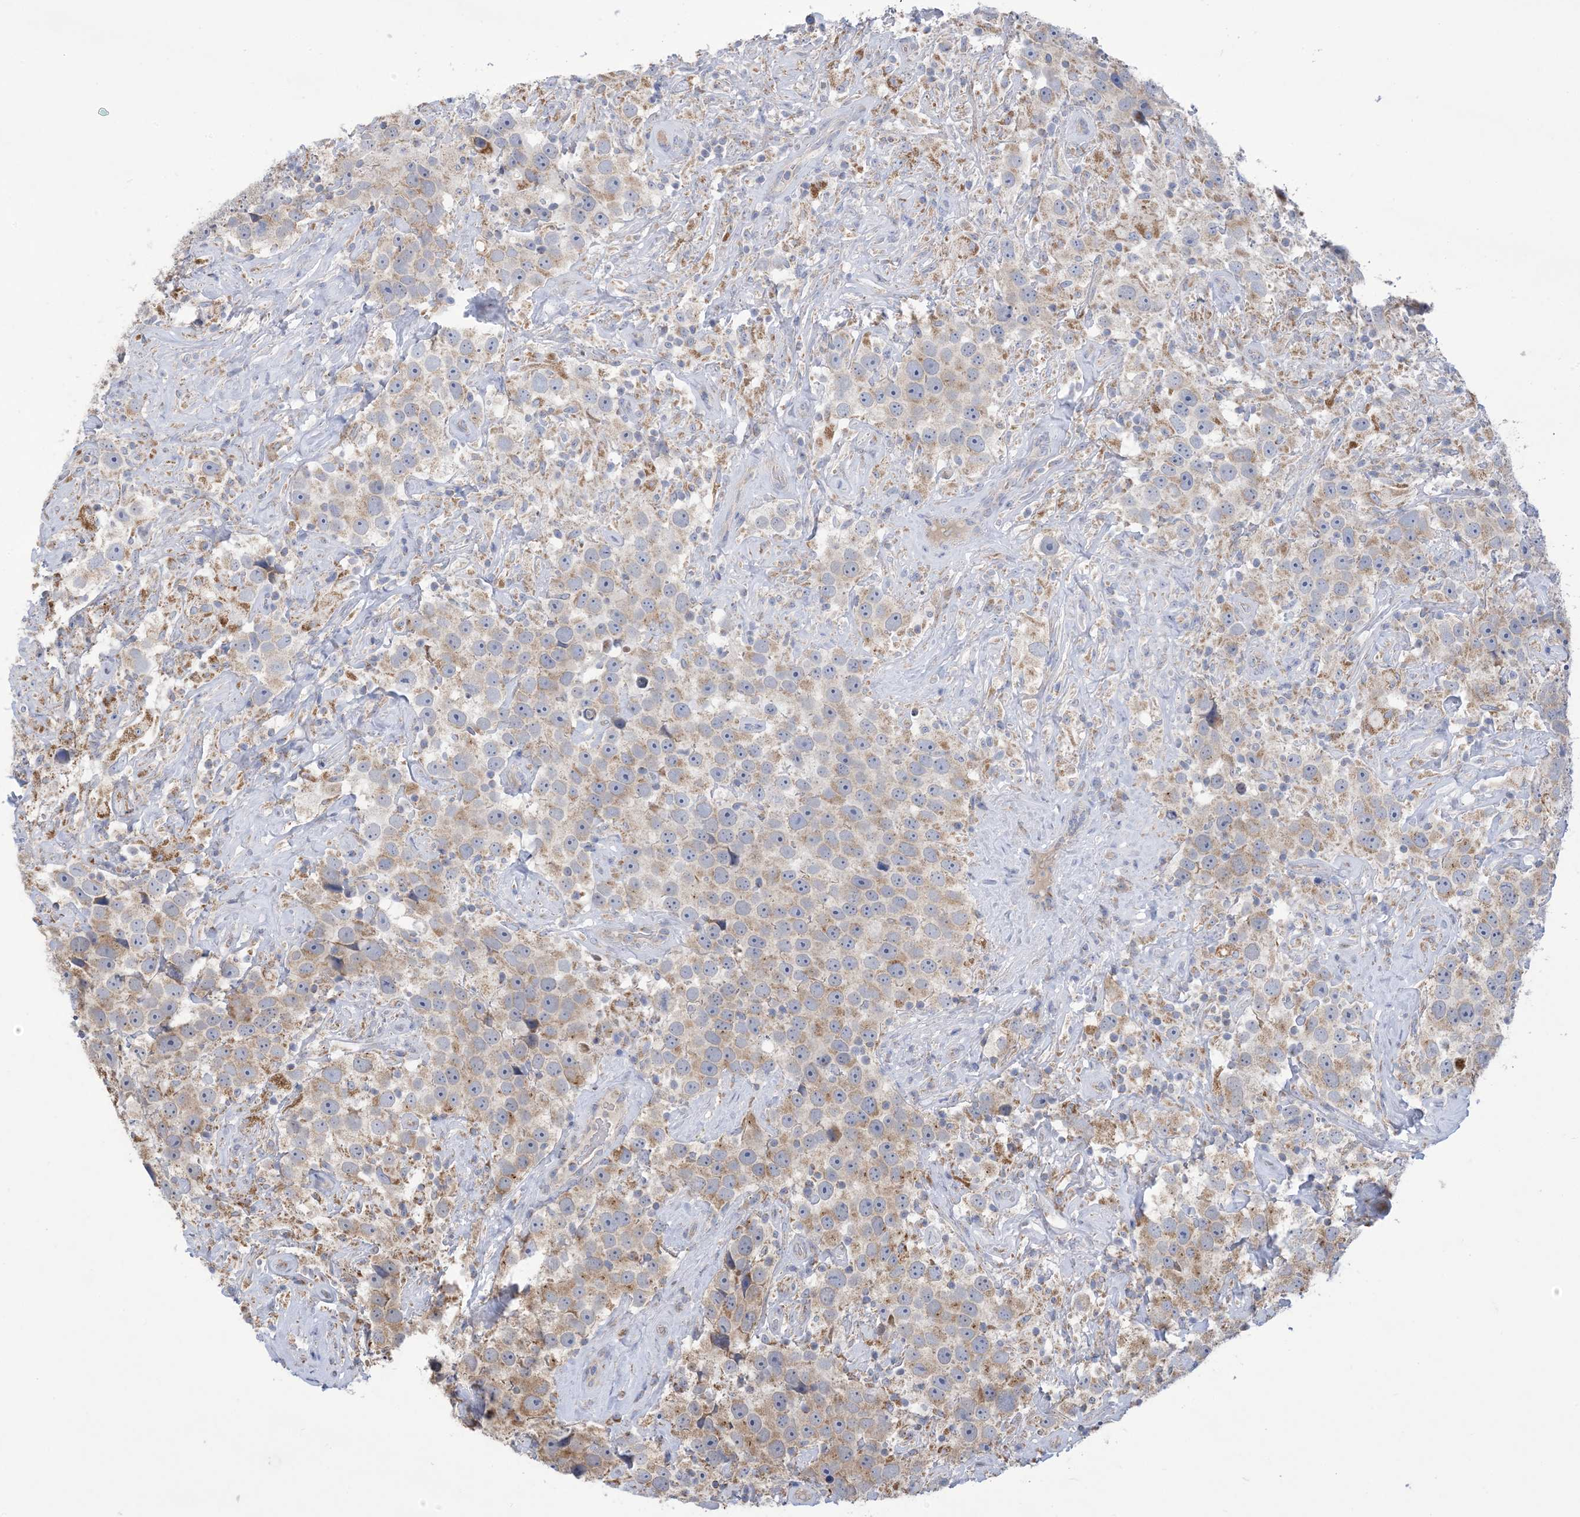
{"staining": {"intensity": "moderate", "quantity": "25%-75%", "location": "cytoplasmic/membranous"}, "tissue": "testis cancer", "cell_type": "Tumor cells", "image_type": "cancer", "snomed": [{"axis": "morphology", "description": "Seminoma, NOS"}, {"axis": "topography", "description": "Testis"}], "caption": "A histopathology image of human testis seminoma stained for a protein exhibits moderate cytoplasmic/membranous brown staining in tumor cells. Immunohistochemistry stains the protein of interest in brown and the nuclei are stained blue.", "gene": "CLEC16A", "patient": {"sex": "male", "age": 49}}